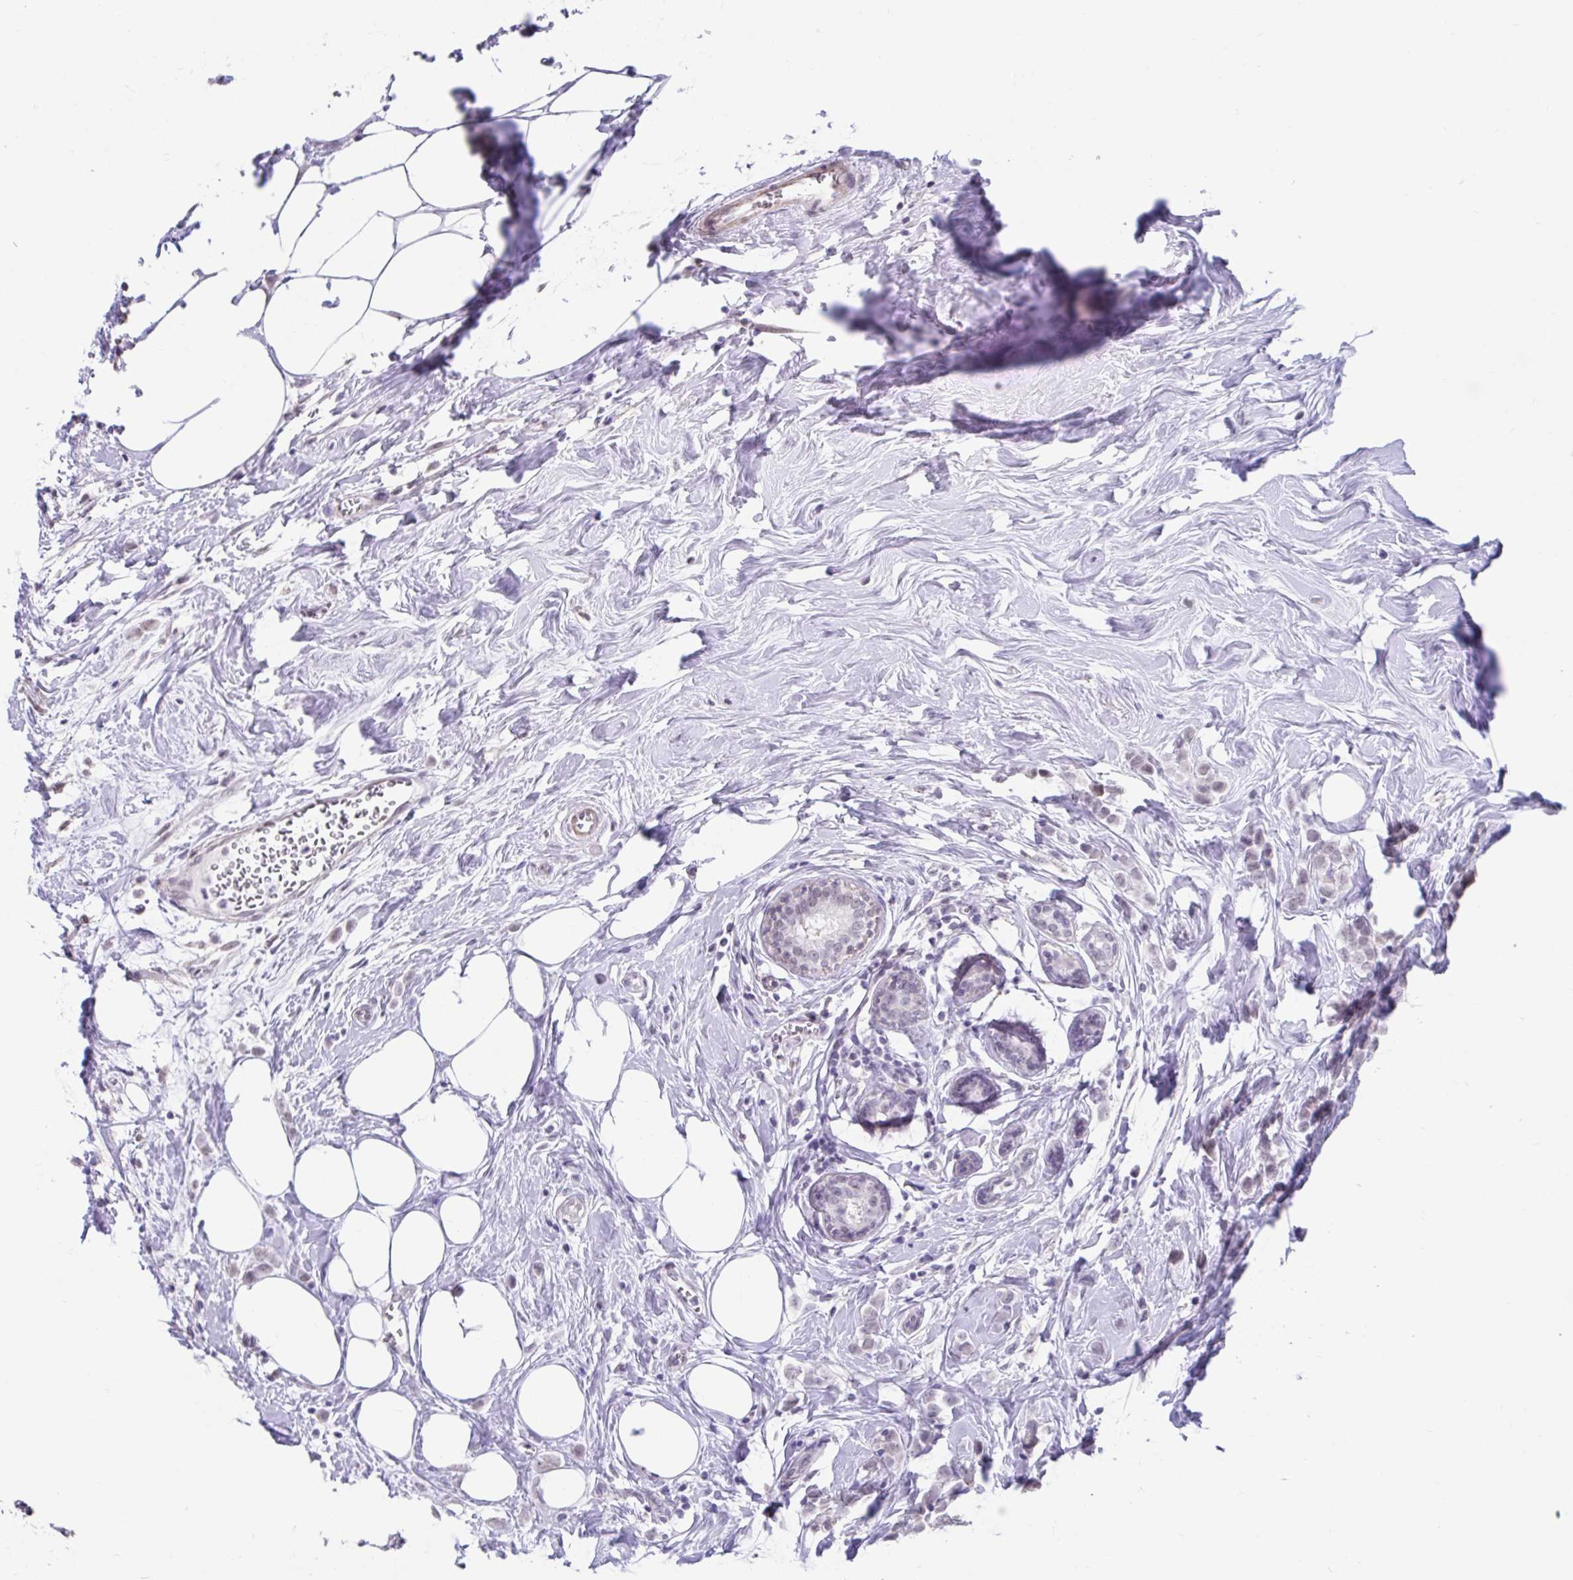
{"staining": {"intensity": "negative", "quantity": "none", "location": "none"}, "tissue": "breast cancer", "cell_type": "Tumor cells", "image_type": "cancer", "snomed": [{"axis": "morphology", "description": "Duct carcinoma"}, {"axis": "topography", "description": "Breast"}], "caption": "Photomicrograph shows no protein expression in tumor cells of breast cancer (infiltrating ductal carcinoma) tissue.", "gene": "DCAF17", "patient": {"sex": "female", "age": 80}}